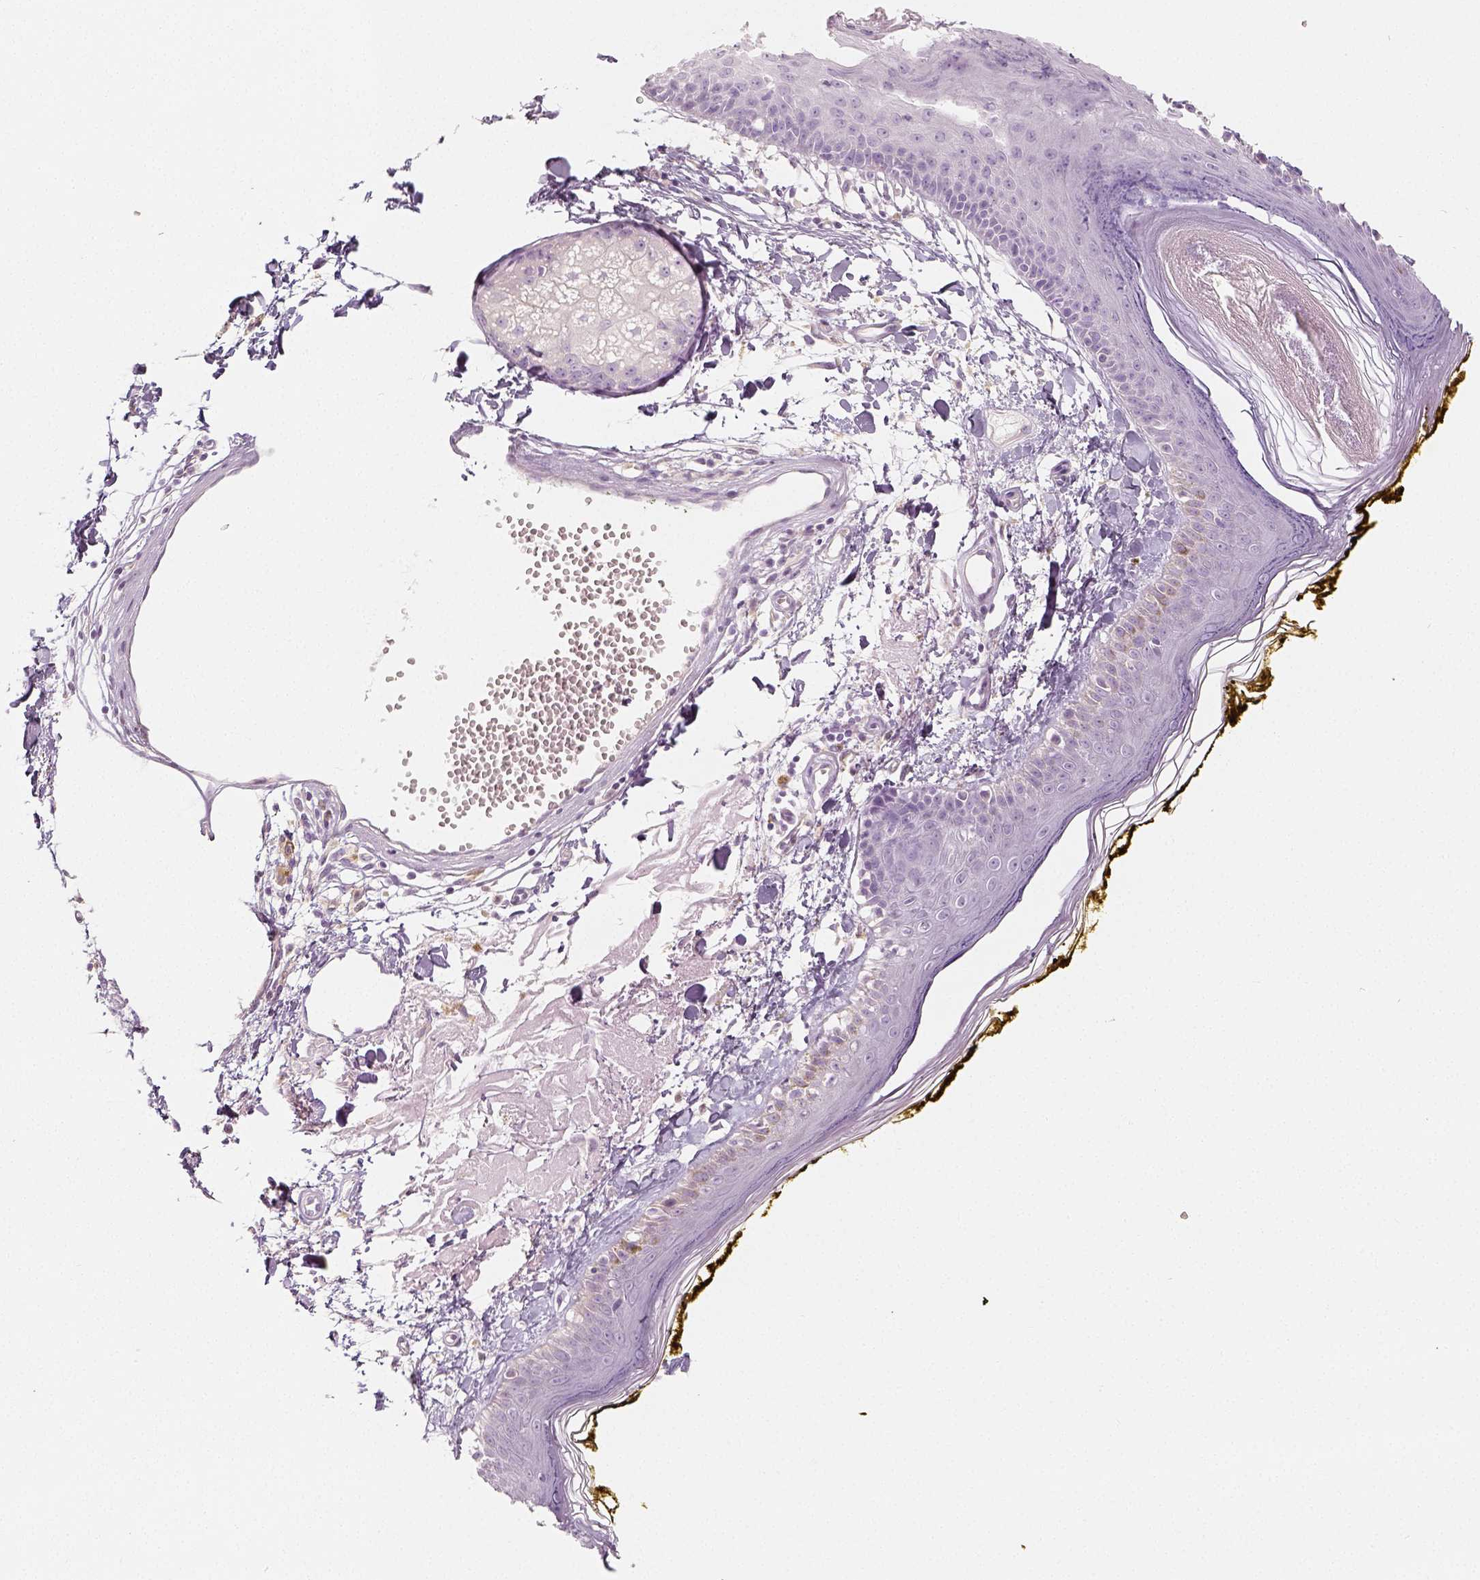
{"staining": {"intensity": "negative", "quantity": "none", "location": "none"}, "tissue": "skin", "cell_type": "Fibroblasts", "image_type": "normal", "snomed": [{"axis": "morphology", "description": "Normal tissue, NOS"}, {"axis": "topography", "description": "Skin"}], "caption": "The image exhibits no significant expression in fibroblasts of skin.", "gene": "NECAB2", "patient": {"sex": "male", "age": 76}}